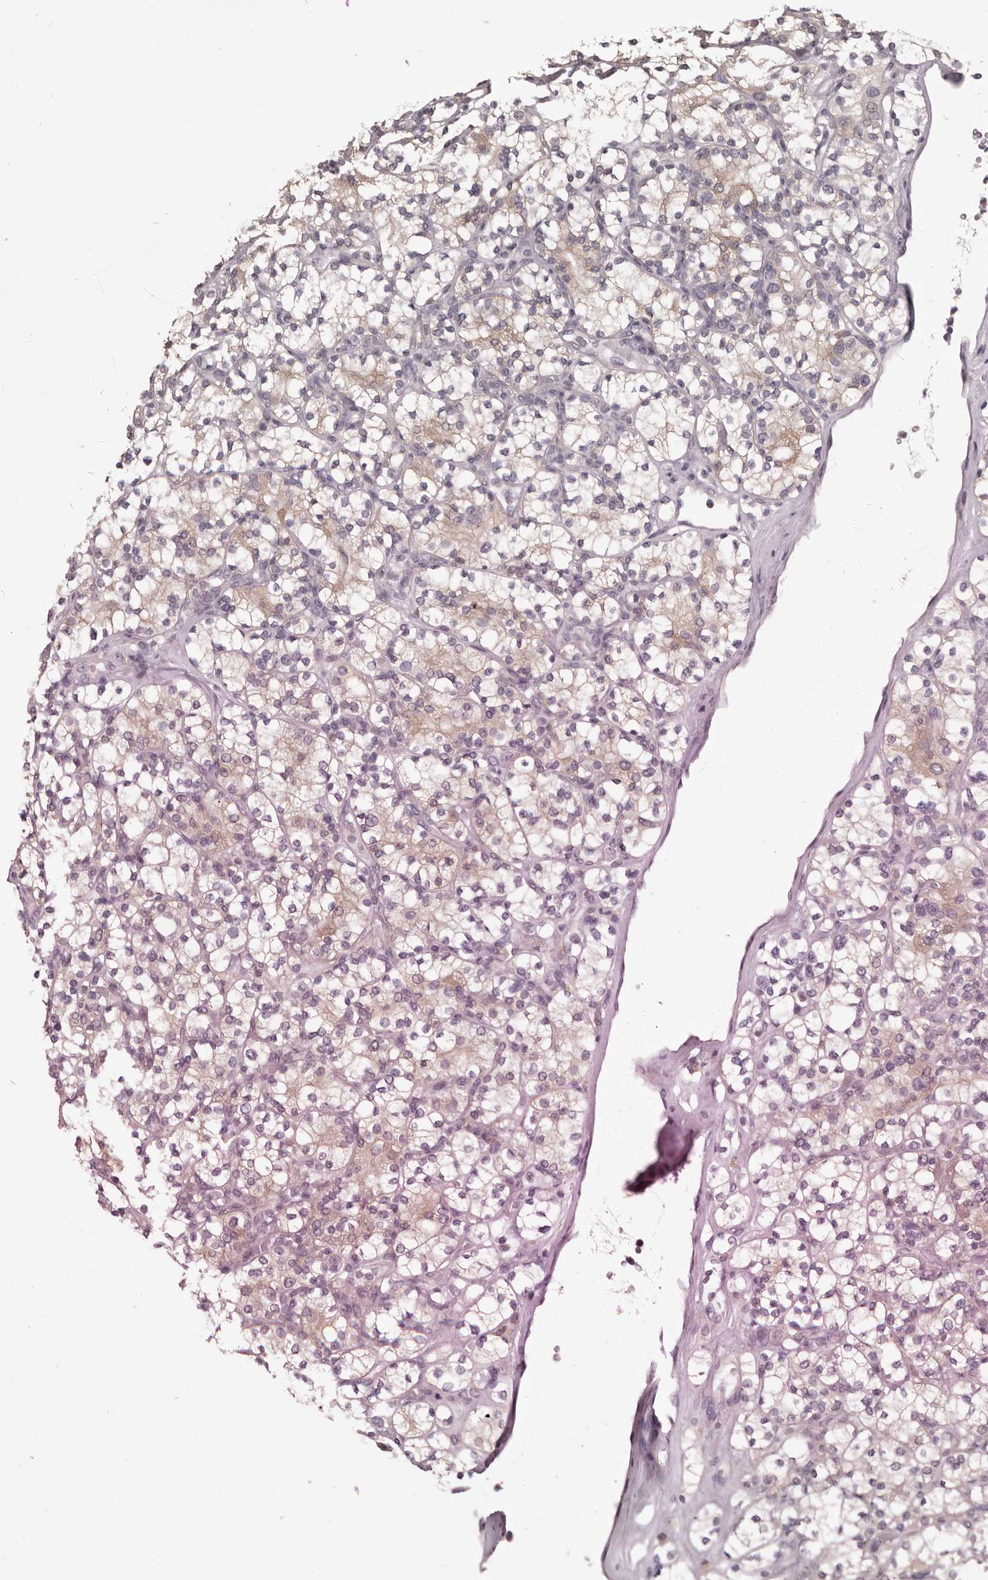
{"staining": {"intensity": "weak", "quantity": "25%-75%", "location": "cytoplasmic/membranous"}, "tissue": "renal cancer", "cell_type": "Tumor cells", "image_type": "cancer", "snomed": [{"axis": "morphology", "description": "Adenocarcinoma, NOS"}, {"axis": "topography", "description": "Kidney"}], "caption": "The micrograph exhibits a brown stain indicating the presence of a protein in the cytoplasmic/membranous of tumor cells in renal cancer (adenocarcinoma).", "gene": "MDH1", "patient": {"sex": "male", "age": 77}}